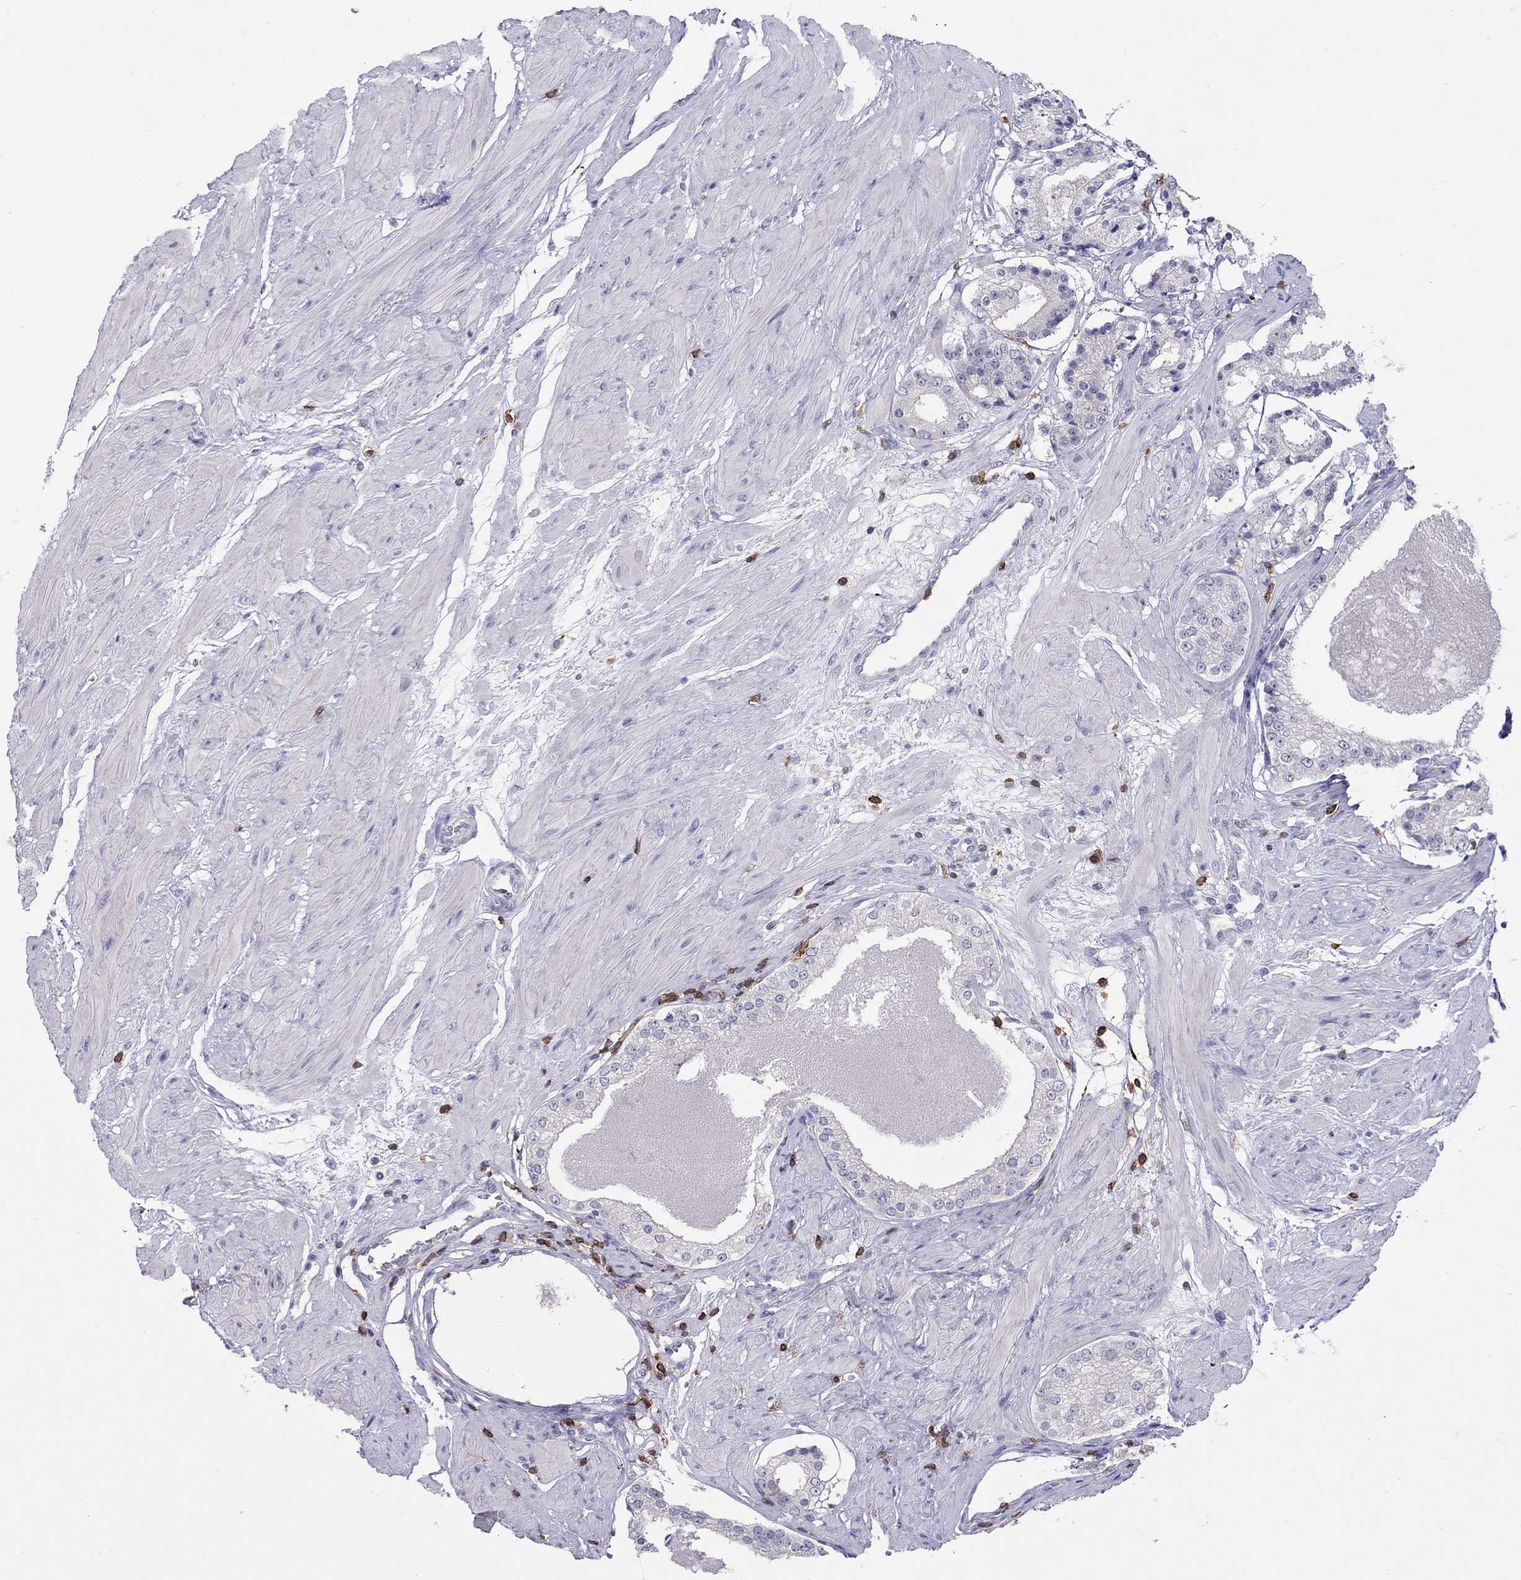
{"staining": {"intensity": "negative", "quantity": "none", "location": "none"}, "tissue": "prostate cancer", "cell_type": "Tumor cells", "image_type": "cancer", "snomed": [{"axis": "morphology", "description": "Adenocarcinoma, Low grade"}, {"axis": "topography", "description": "Prostate"}], "caption": "Immunohistochemistry micrograph of neoplastic tissue: human prostate cancer stained with DAB exhibits no significant protein staining in tumor cells.", "gene": "MND1", "patient": {"sex": "male", "age": 60}}